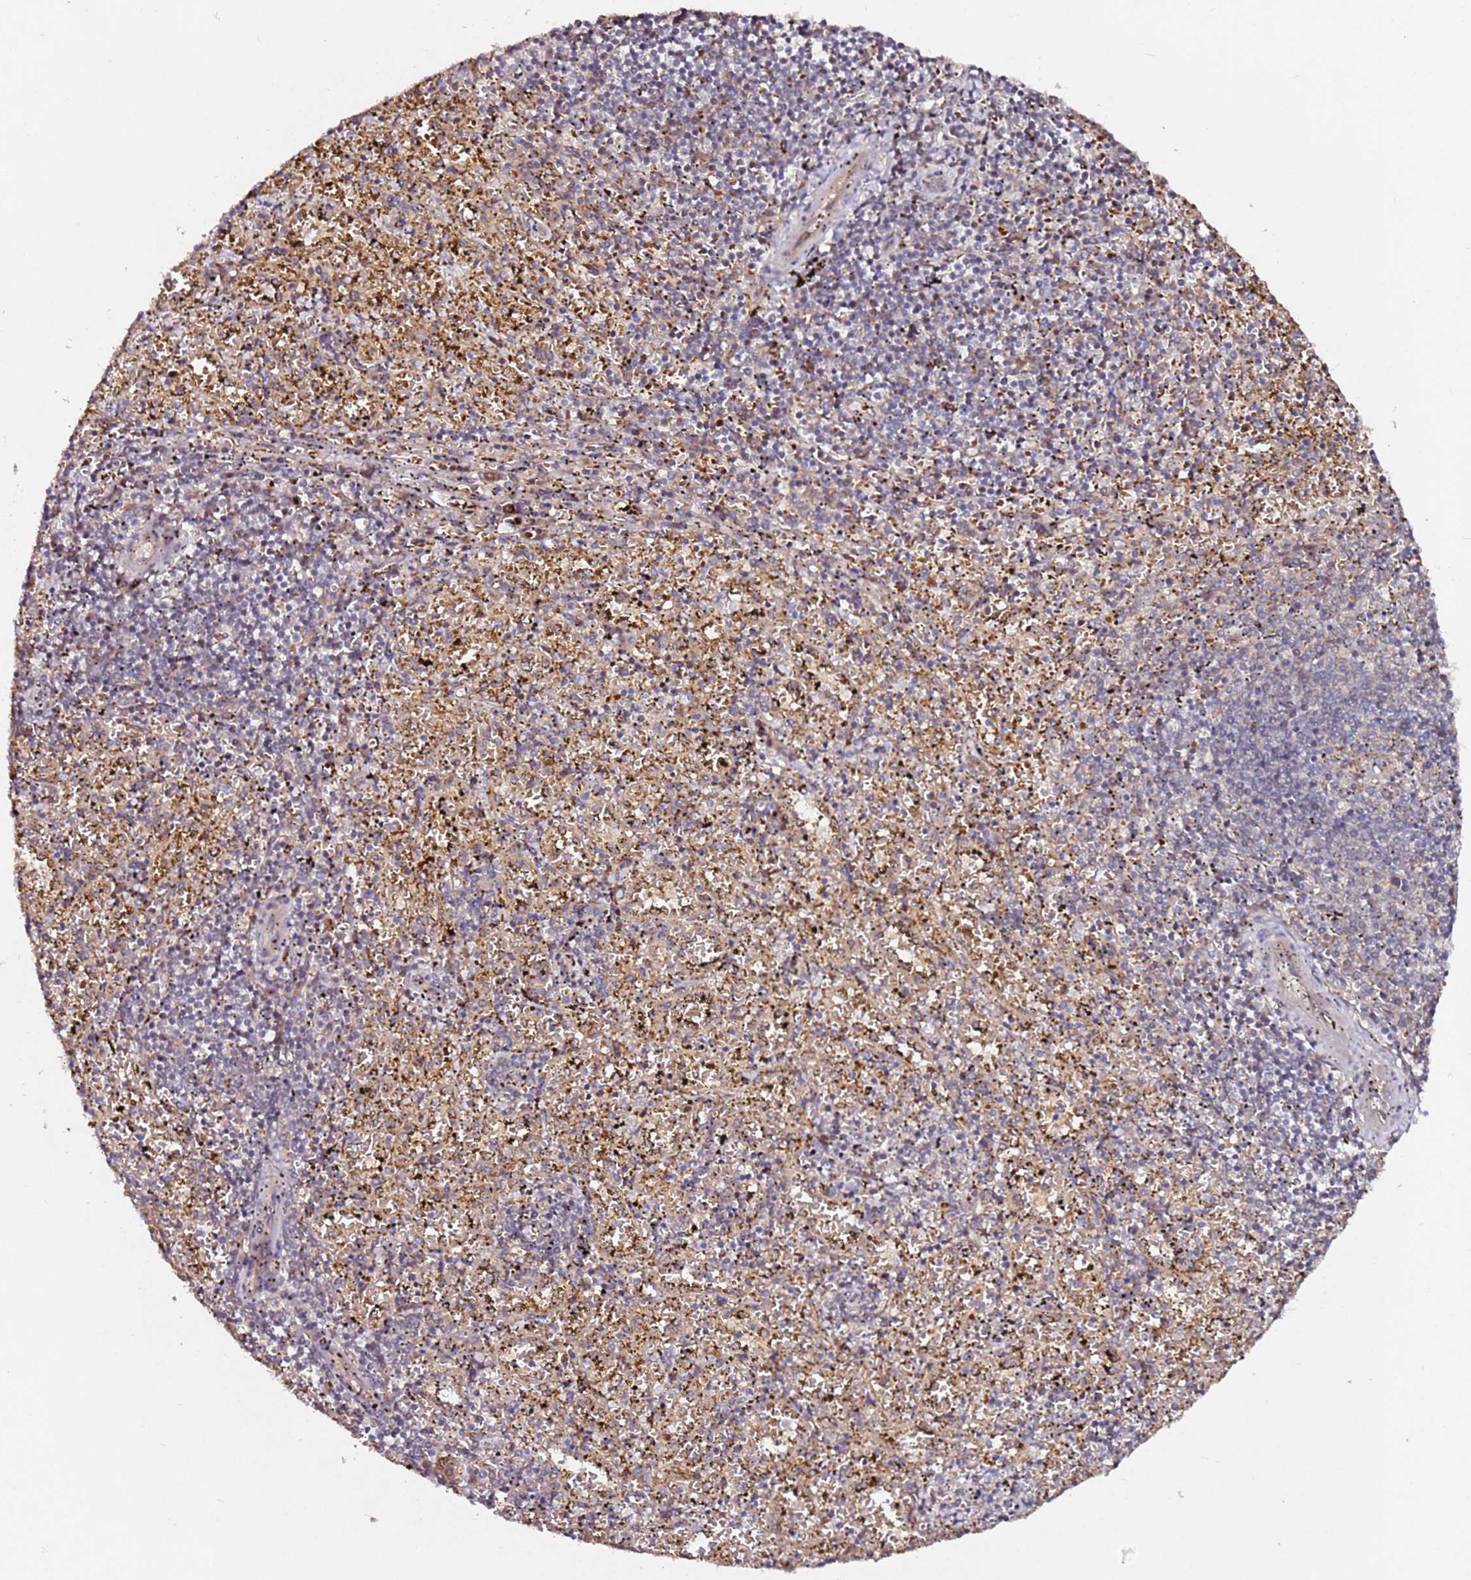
{"staining": {"intensity": "negative", "quantity": "none", "location": "none"}, "tissue": "spleen", "cell_type": "Cells in red pulp", "image_type": "normal", "snomed": [{"axis": "morphology", "description": "Normal tissue, NOS"}, {"axis": "topography", "description": "Spleen"}], "caption": "Micrograph shows no protein positivity in cells in red pulp of normal spleen.", "gene": "ALG11", "patient": {"sex": "male", "age": 11}}